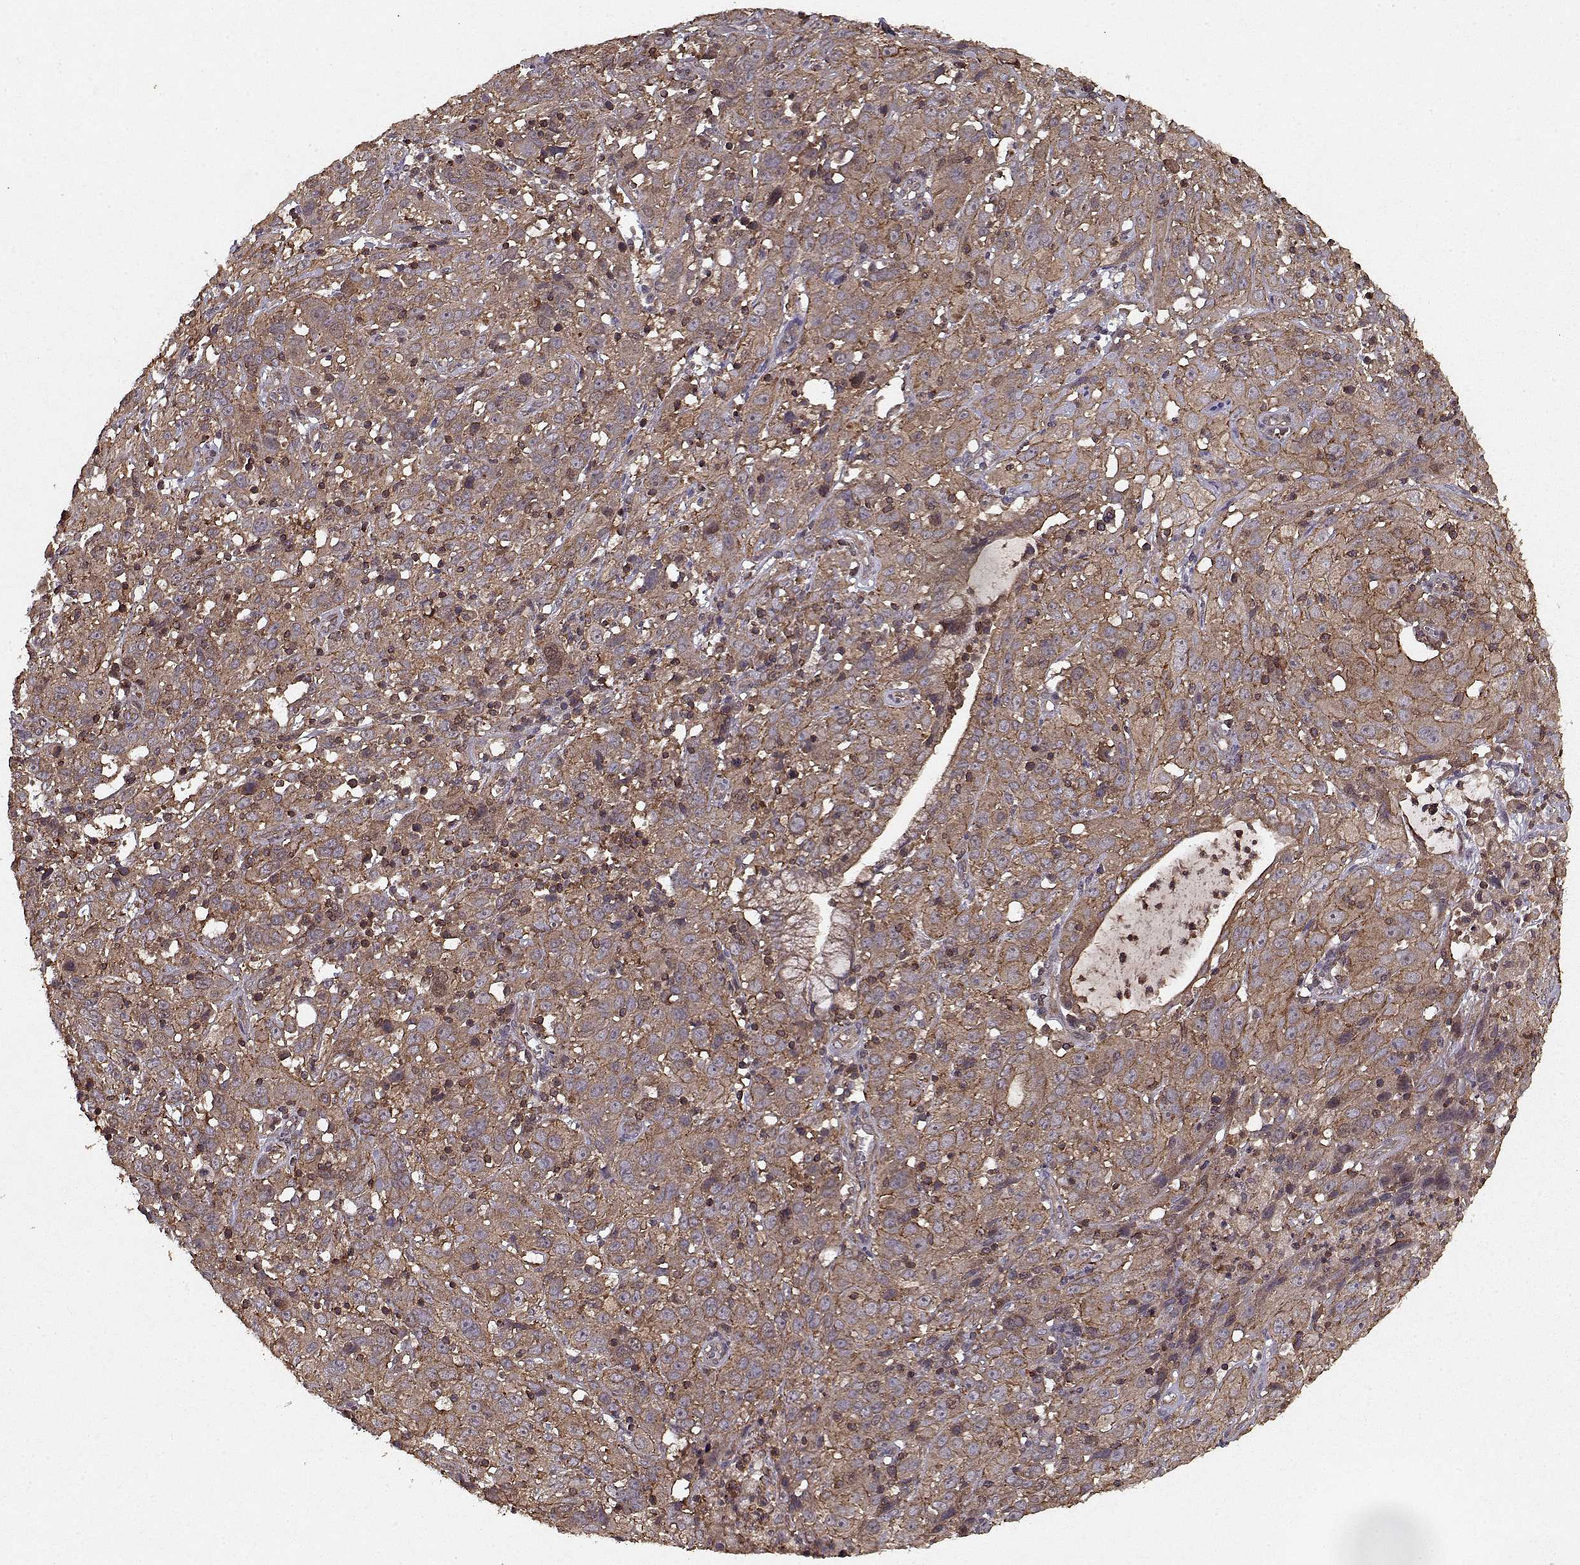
{"staining": {"intensity": "weak", "quantity": ">75%", "location": "cytoplasmic/membranous"}, "tissue": "cervical cancer", "cell_type": "Tumor cells", "image_type": "cancer", "snomed": [{"axis": "morphology", "description": "Squamous cell carcinoma, NOS"}, {"axis": "topography", "description": "Cervix"}], "caption": "Protein expression analysis of cervical cancer (squamous cell carcinoma) reveals weak cytoplasmic/membranous positivity in approximately >75% of tumor cells.", "gene": "PPP1R12A", "patient": {"sex": "female", "age": 32}}